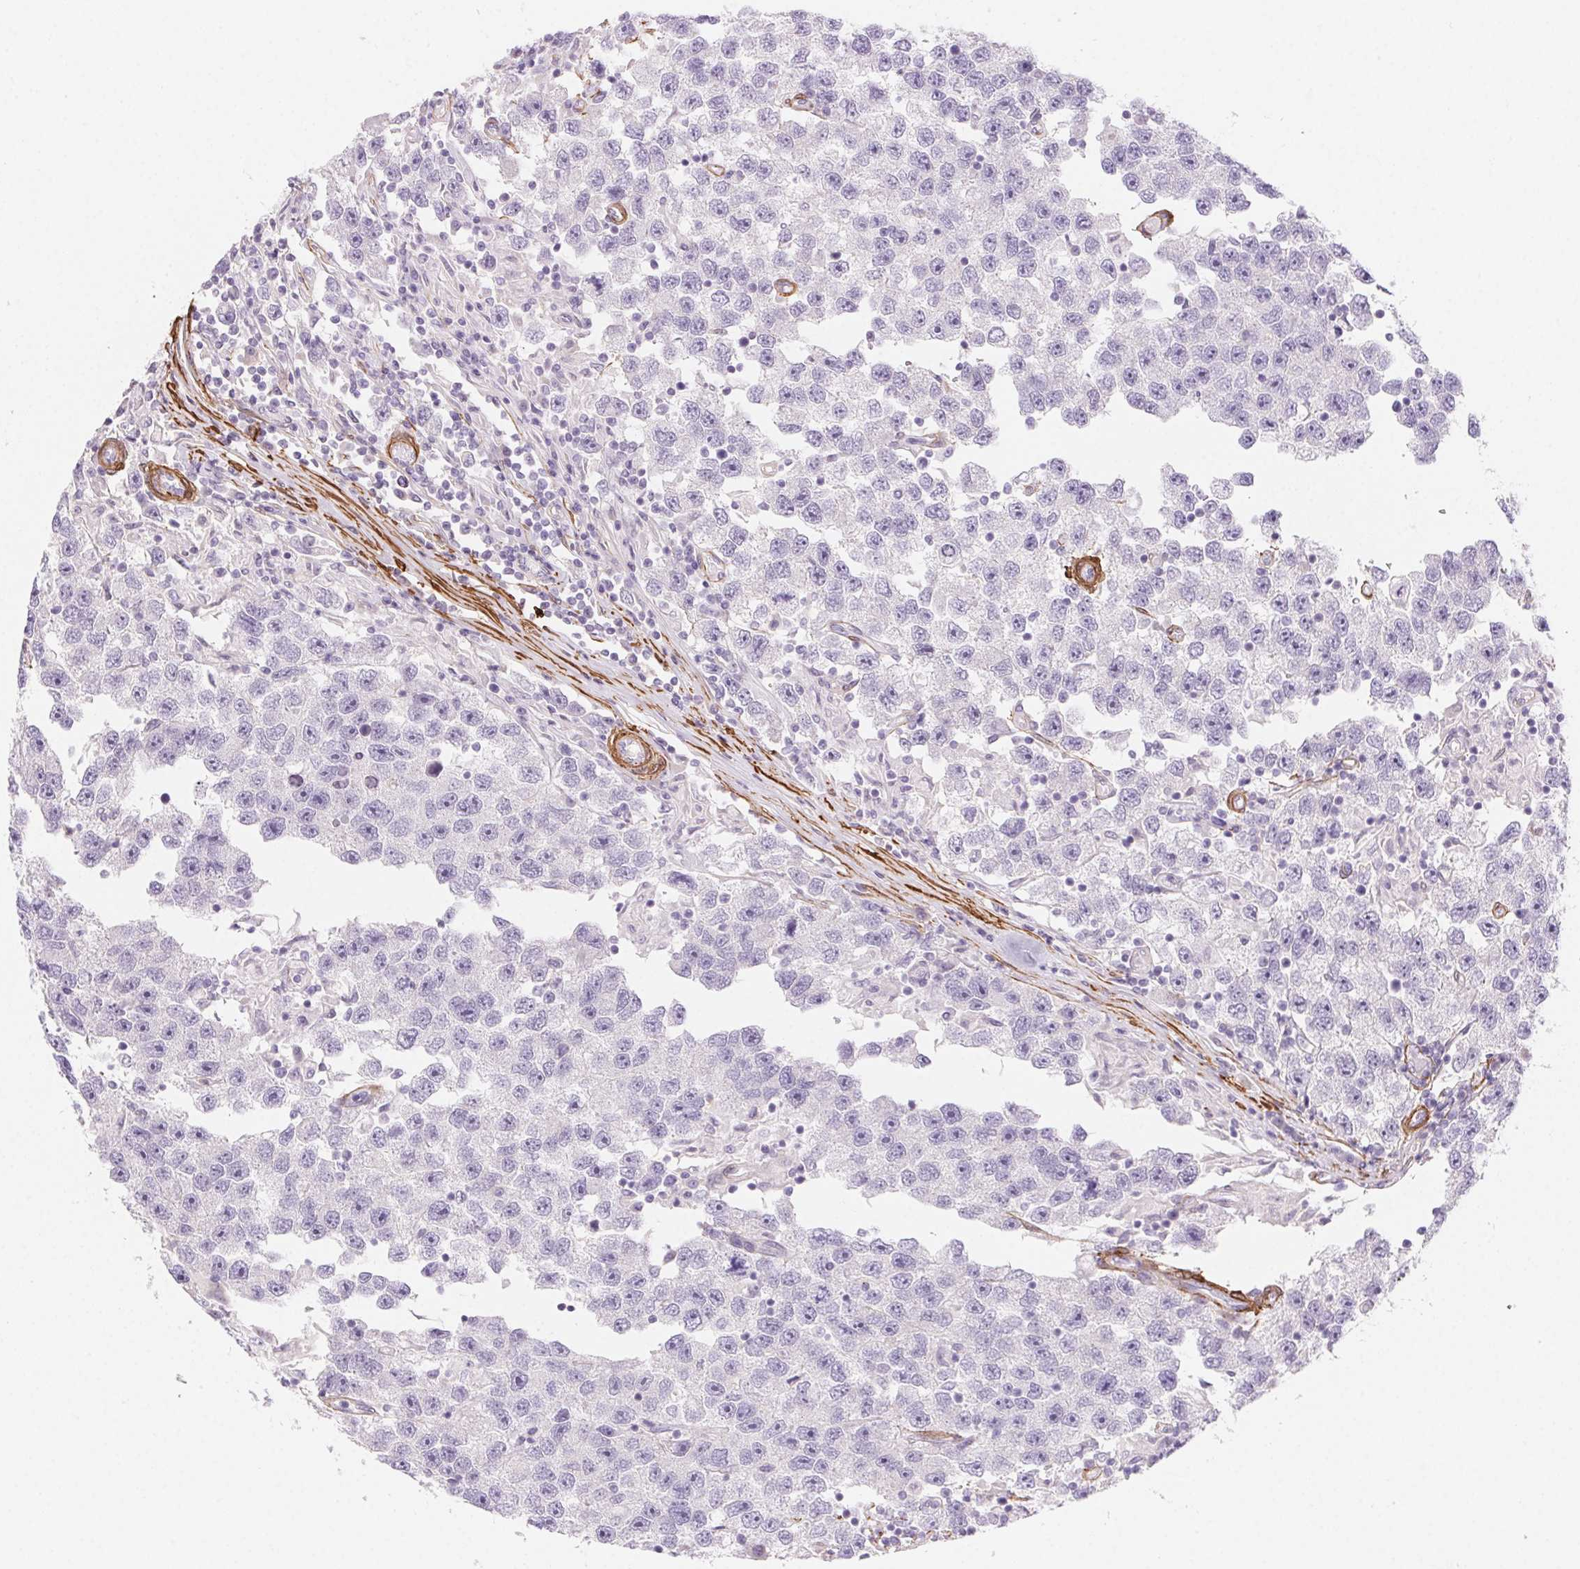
{"staining": {"intensity": "negative", "quantity": "none", "location": "none"}, "tissue": "testis cancer", "cell_type": "Tumor cells", "image_type": "cancer", "snomed": [{"axis": "morphology", "description": "Seminoma, NOS"}, {"axis": "topography", "description": "Testis"}], "caption": "Immunohistochemical staining of testis cancer demonstrates no significant expression in tumor cells.", "gene": "GPX8", "patient": {"sex": "male", "age": 26}}